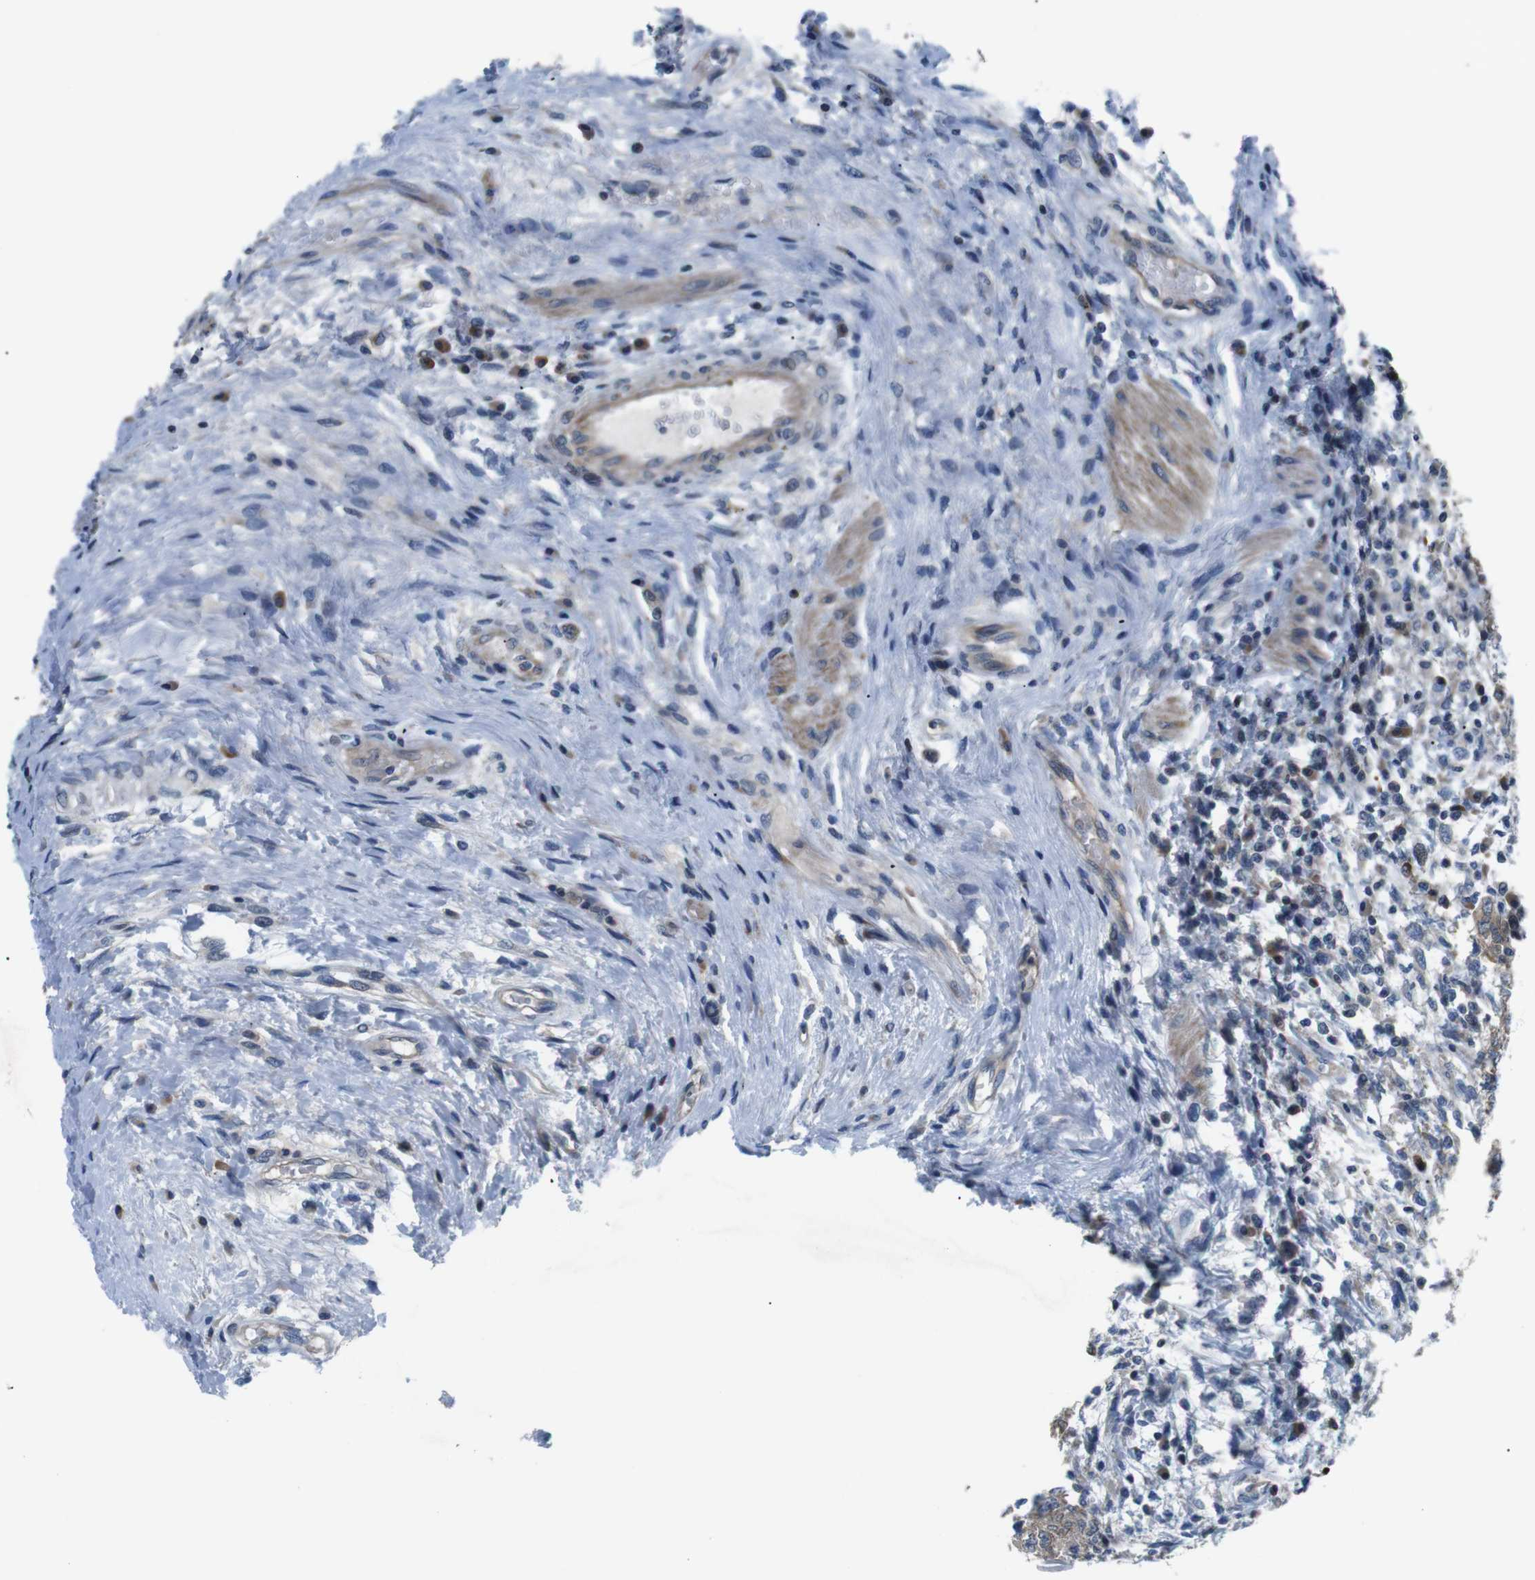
{"staining": {"intensity": "moderate", "quantity": ">75%", "location": "cytoplasmic/membranous"}, "tissue": "testis cancer", "cell_type": "Tumor cells", "image_type": "cancer", "snomed": [{"axis": "morphology", "description": "Carcinoma, Embryonal, NOS"}, {"axis": "topography", "description": "Testis"}], "caption": "IHC of human embryonal carcinoma (testis) reveals medium levels of moderate cytoplasmic/membranous staining in approximately >75% of tumor cells.", "gene": "JAK1", "patient": {"sex": "male", "age": 26}}